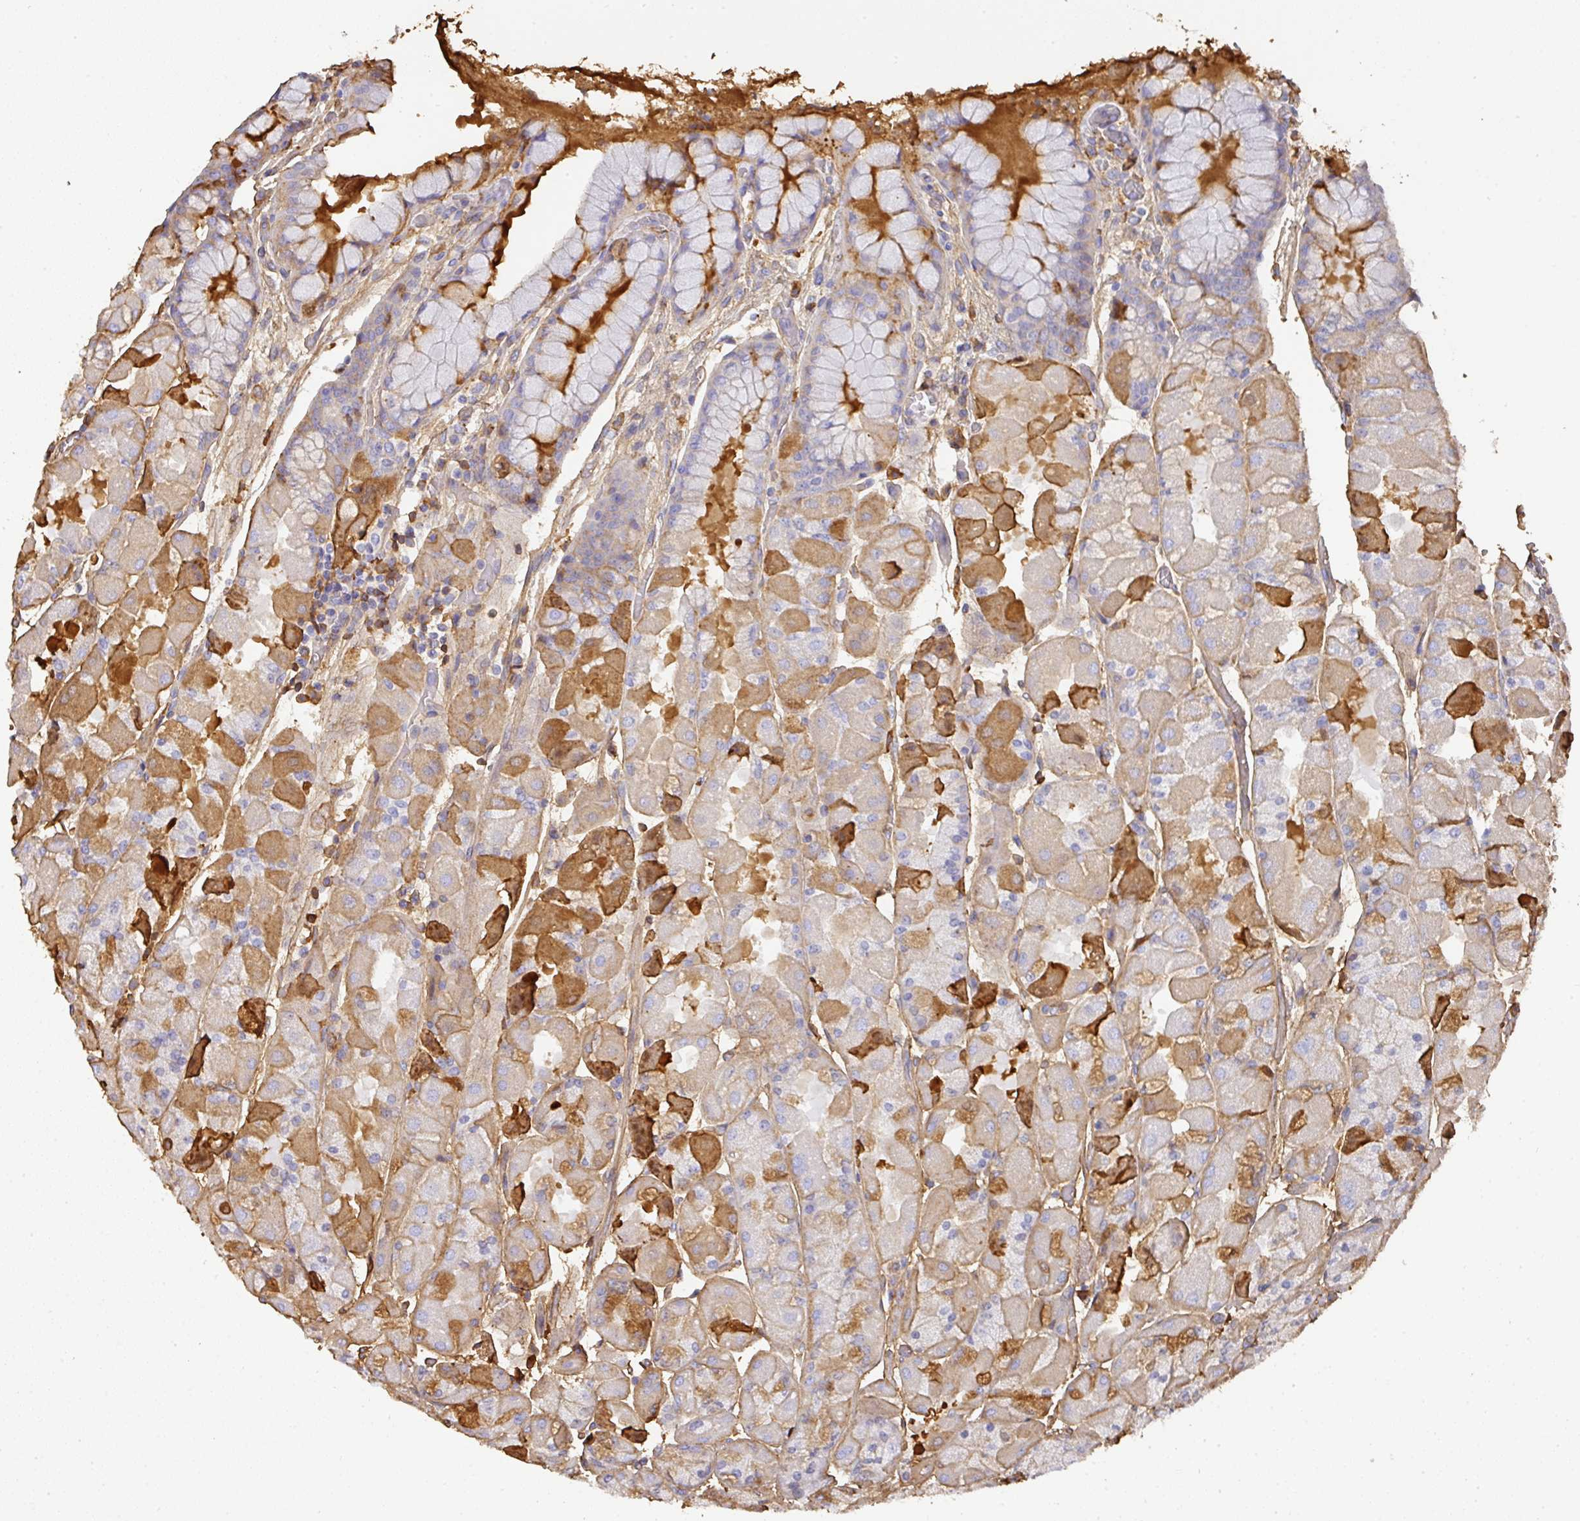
{"staining": {"intensity": "strong", "quantity": "<25%", "location": "cytoplasmic/membranous"}, "tissue": "stomach", "cell_type": "Glandular cells", "image_type": "normal", "snomed": [{"axis": "morphology", "description": "Normal tissue, NOS"}, {"axis": "topography", "description": "Stomach"}], "caption": "DAB immunohistochemical staining of unremarkable human stomach reveals strong cytoplasmic/membranous protein staining in about <25% of glandular cells.", "gene": "ALB", "patient": {"sex": "female", "age": 61}}